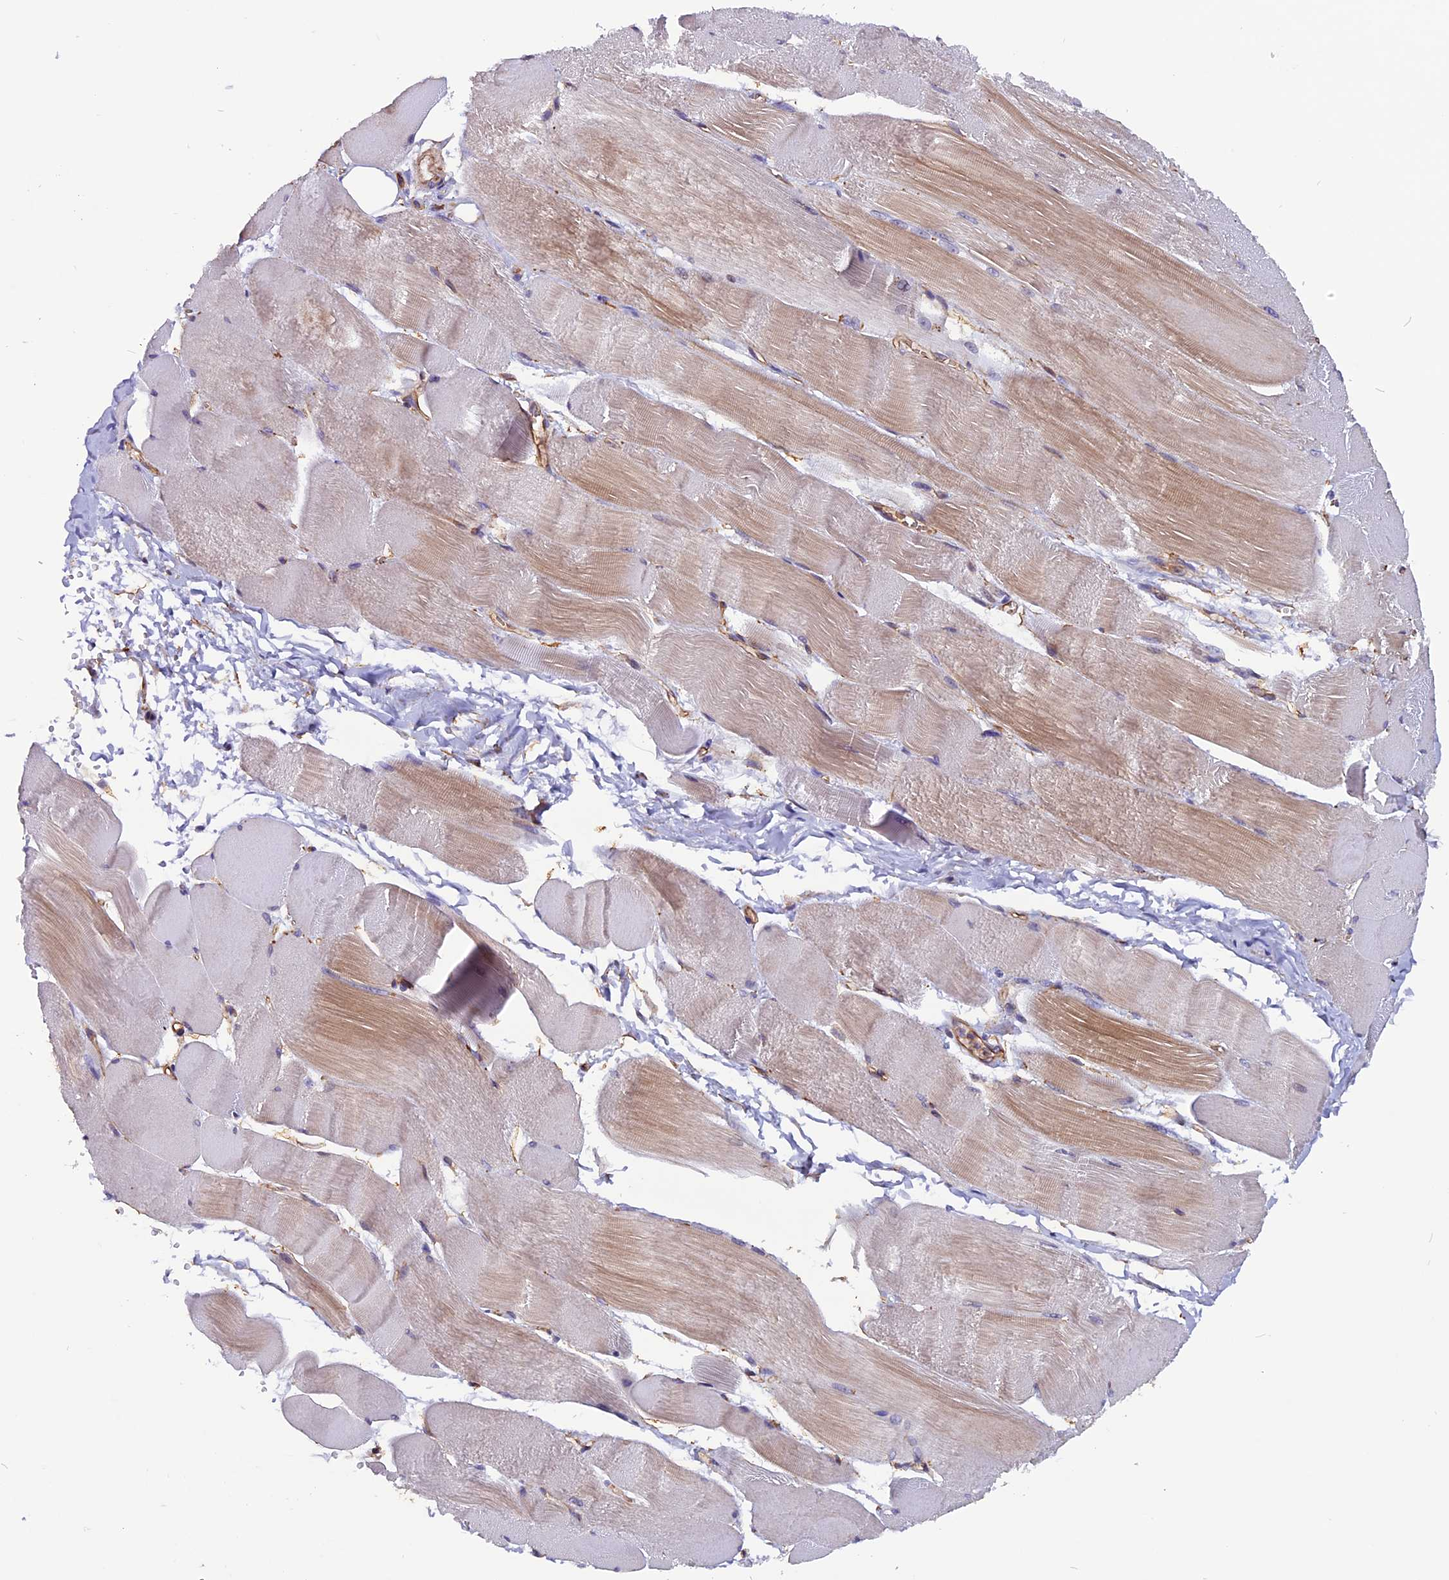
{"staining": {"intensity": "moderate", "quantity": "25%-75%", "location": "cytoplasmic/membranous"}, "tissue": "skeletal muscle", "cell_type": "Myocytes", "image_type": "normal", "snomed": [{"axis": "morphology", "description": "Normal tissue, NOS"}, {"axis": "morphology", "description": "Basal cell carcinoma"}, {"axis": "topography", "description": "Skeletal muscle"}], "caption": "Unremarkable skeletal muscle shows moderate cytoplasmic/membranous positivity in about 25%-75% of myocytes, visualized by immunohistochemistry. The staining is performed using DAB (3,3'-diaminobenzidine) brown chromogen to label protein expression. The nuclei are counter-stained blue using hematoxylin.", "gene": "ZNF749", "patient": {"sex": "female", "age": 64}}